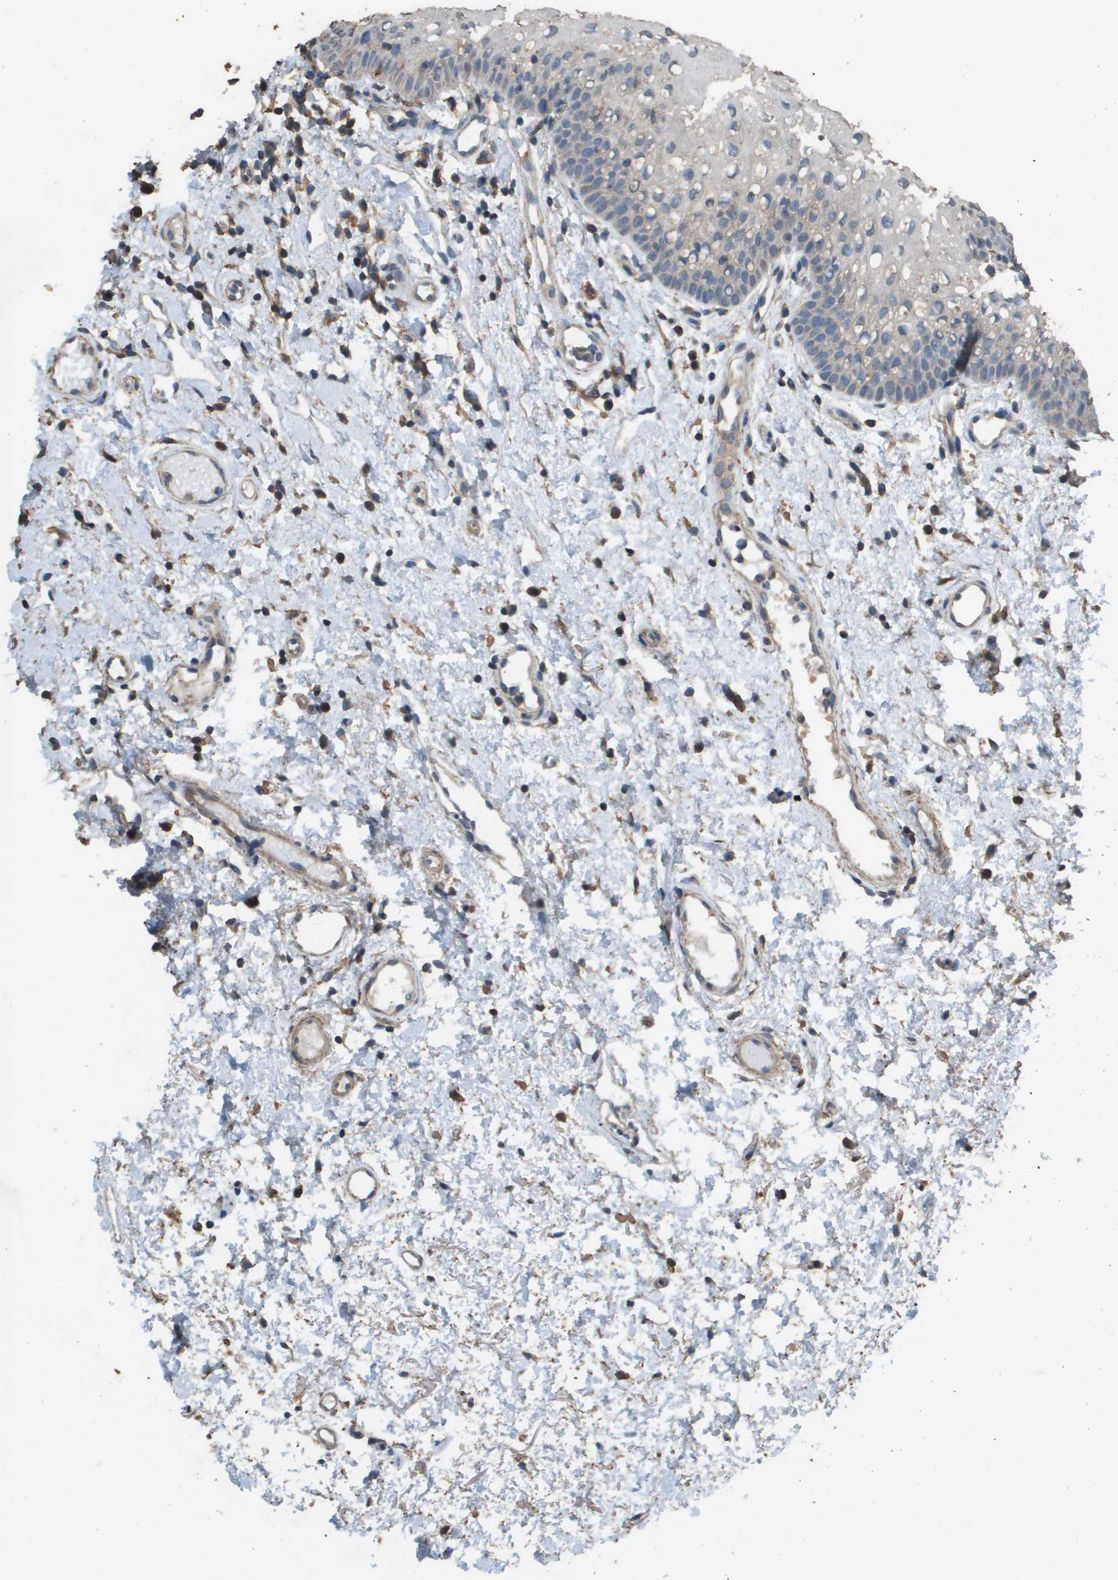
{"staining": {"intensity": "weak", "quantity": "<25%", "location": "cytoplasmic/membranous"}, "tissue": "oral mucosa", "cell_type": "Squamous epithelial cells", "image_type": "normal", "snomed": [{"axis": "morphology", "description": "Normal tissue, NOS"}, {"axis": "morphology", "description": "Squamous cell carcinoma, NOS"}, {"axis": "topography", "description": "Oral tissue"}, {"axis": "topography", "description": "Salivary gland"}, {"axis": "topography", "description": "Head-Neck"}], "caption": "Immunohistochemistry micrograph of unremarkable oral mucosa: oral mucosa stained with DAB (3,3'-diaminobenzidine) displays no significant protein staining in squamous epithelial cells.", "gene": "MS4A7", "patient": {"sex": "female", "age": 62}}